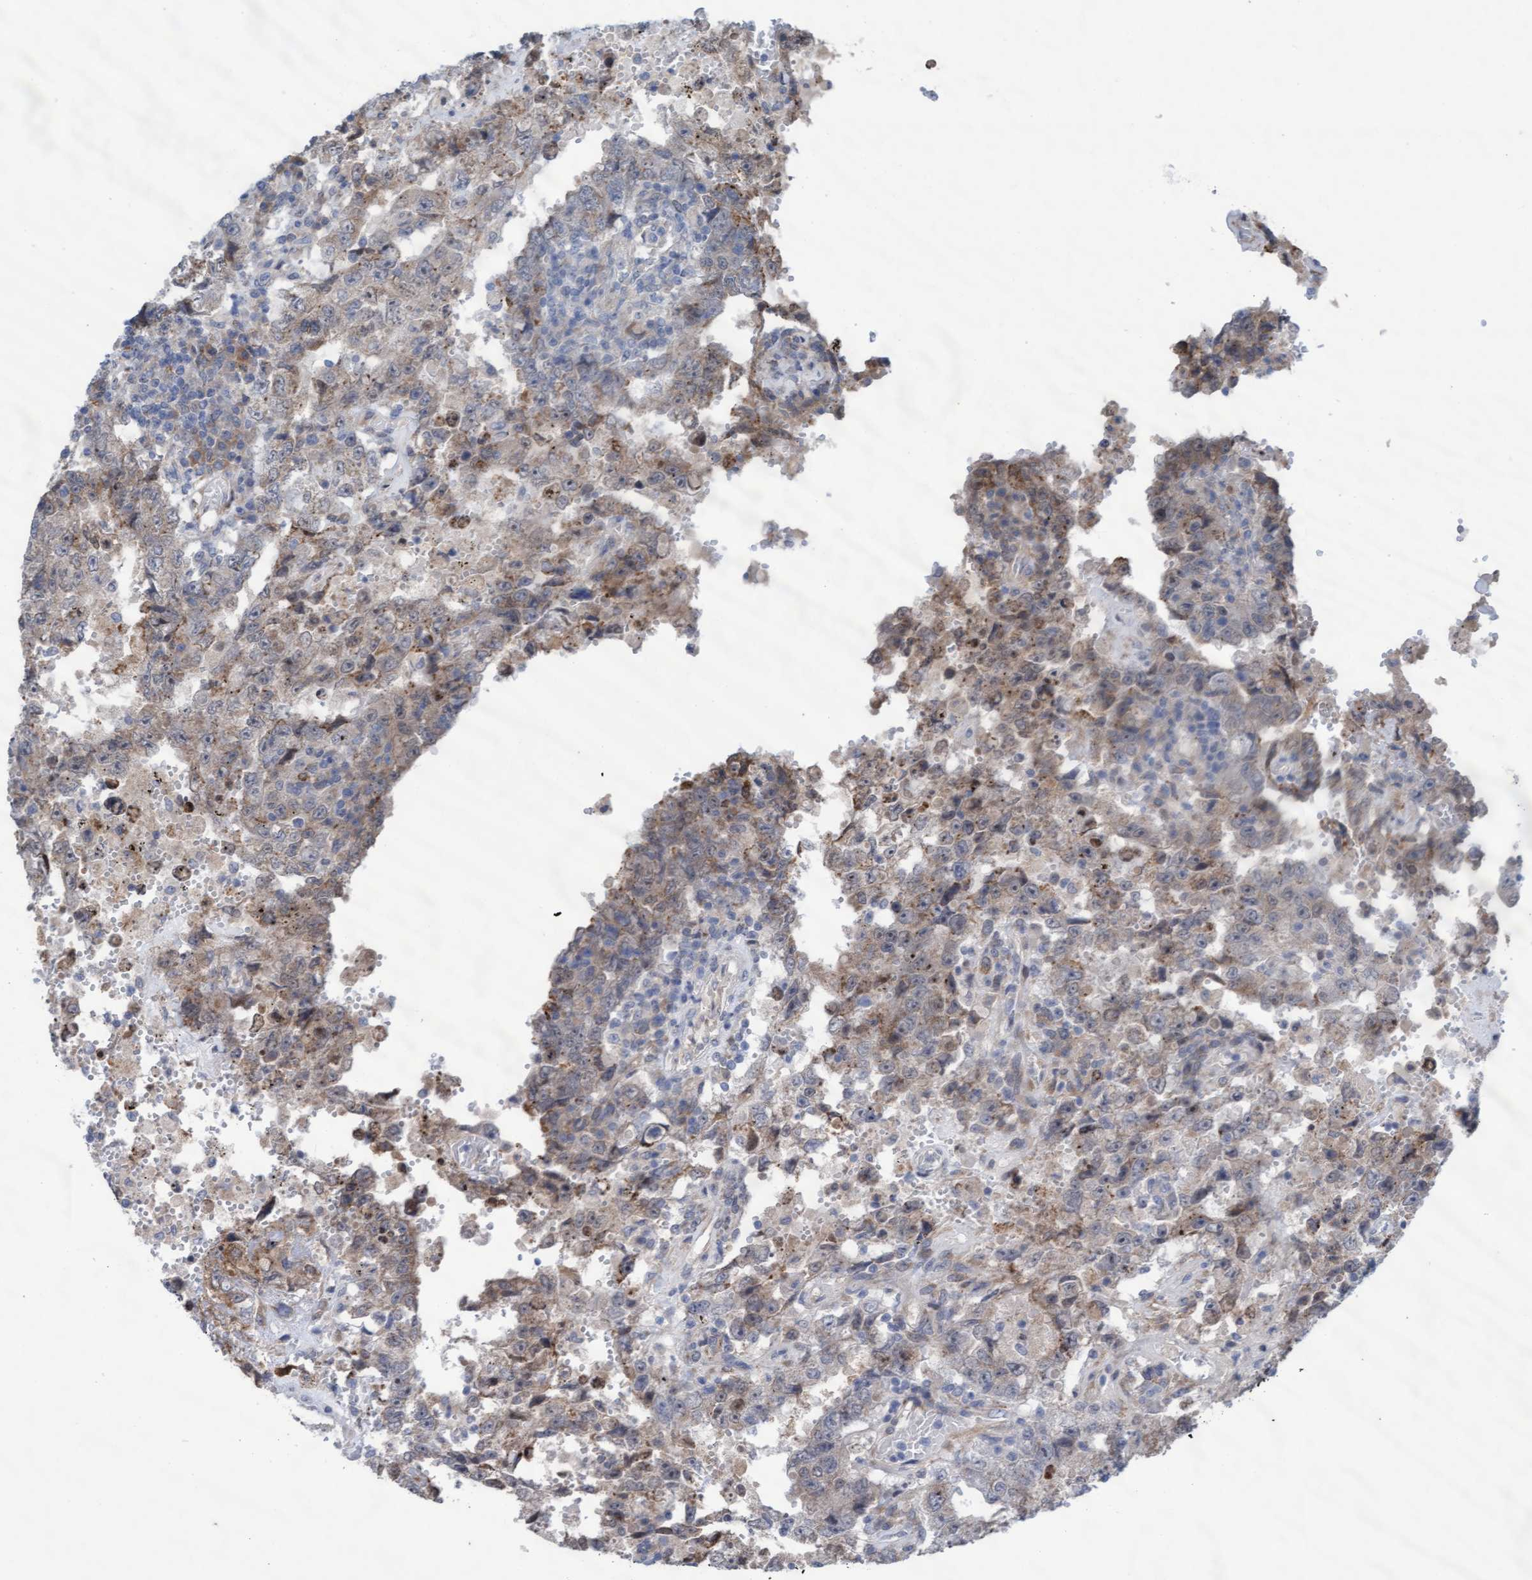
{"staining": {"intensity": "weak", "quantity": ">75%", "location": "cytoplasmic/membranous"}, "tissue": "testis cancer", "cell_type": "Tumor cells", "image_type": "cancer", "snomed": [{"axis": "morphology", "description": "Carcinoma, Embryonal, NOS"}, {"axis": "topography", "description": "Testis"}], "caption": "Testis embryonal carcinoma stained with immunohistochemistry (IHC) exhibits weak cytoplasmic/membranous staining in approximately >75% of tumor cells.", "gene": "PLCD1", "patient": {"sex": "male", "age": 26}}